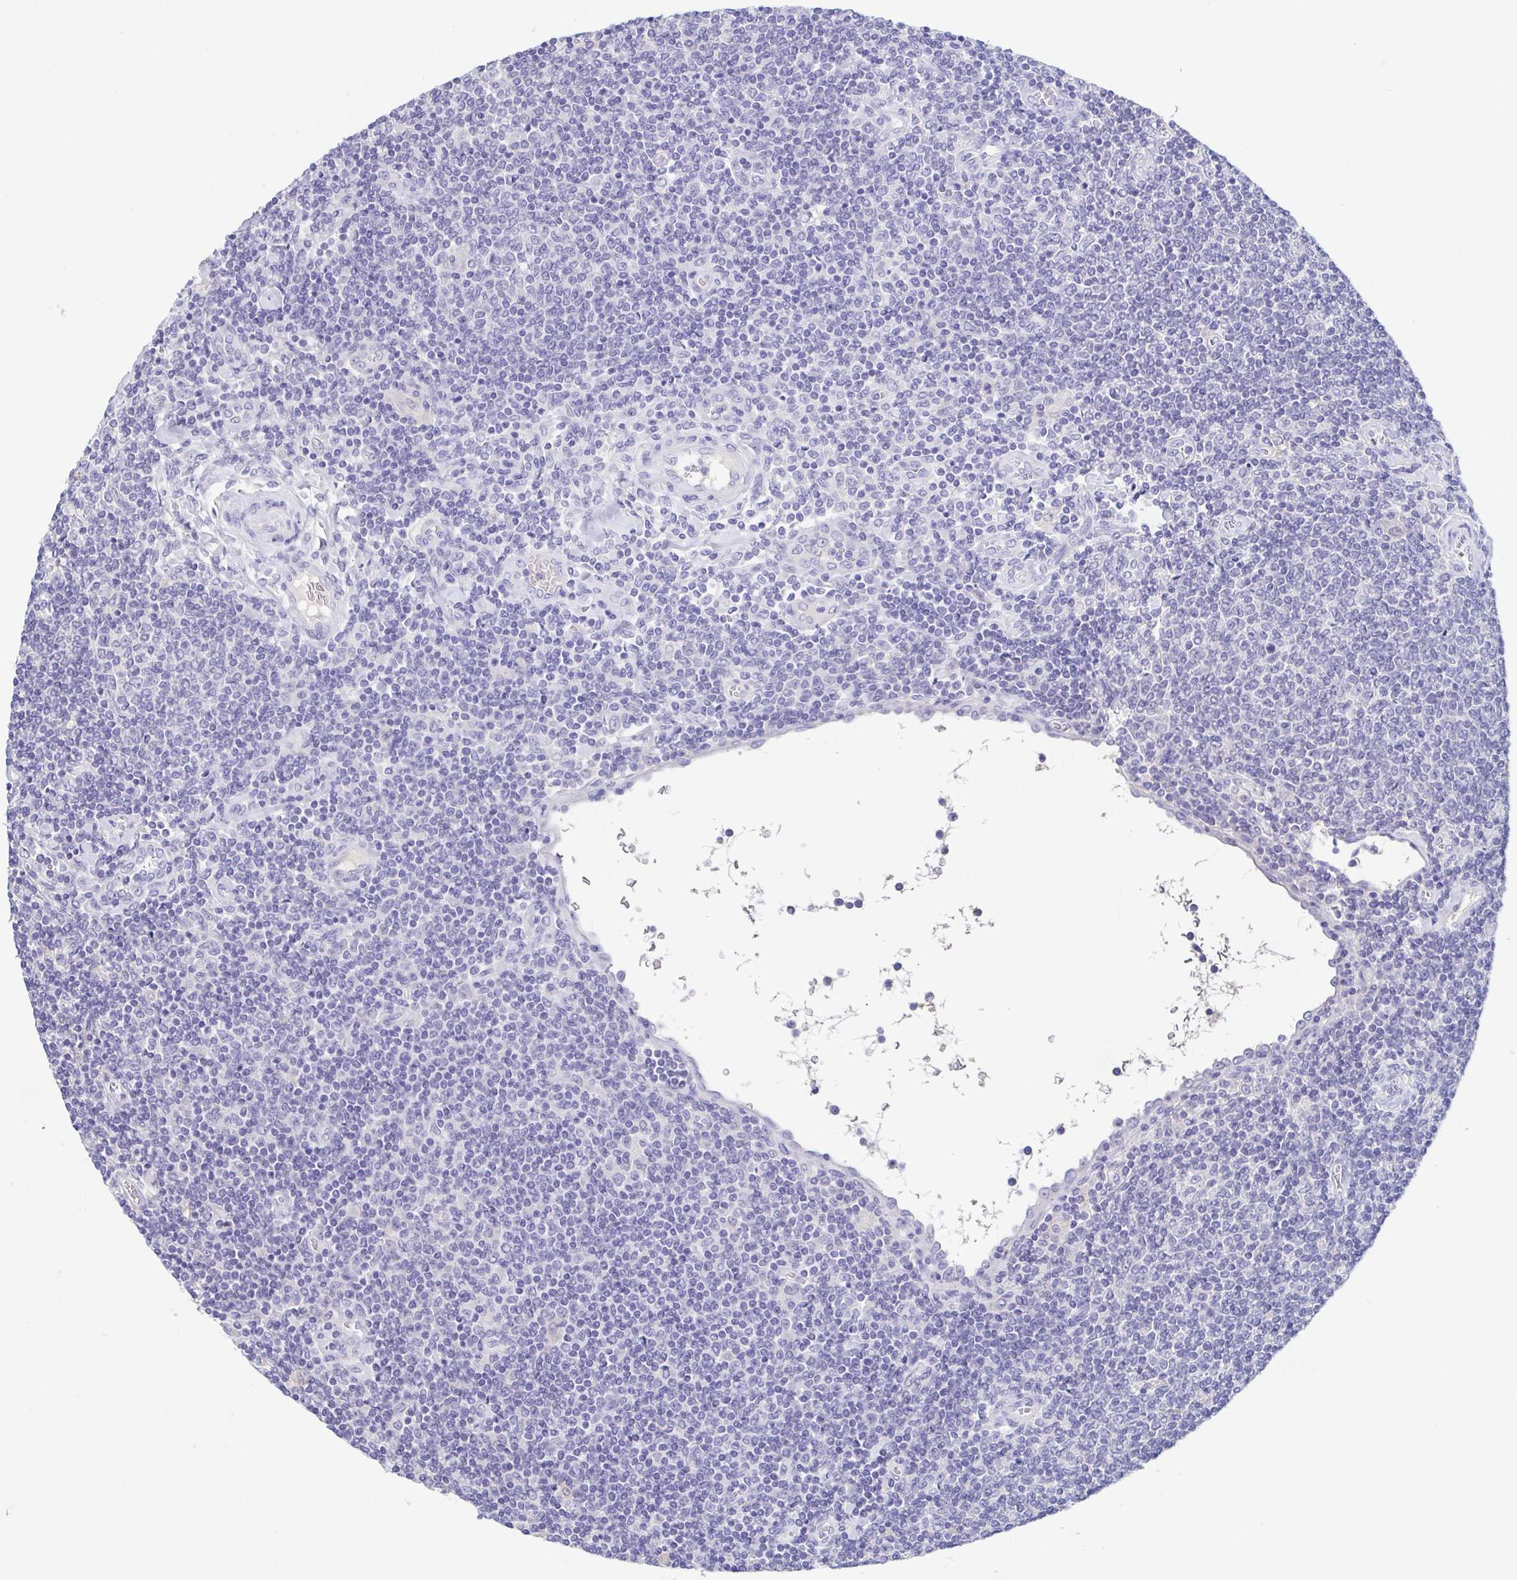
{"staining": {"intensity": "negative", "quantity": "none", "location": "none"}, "tissue": "lymphoma", "cell_type": "Tumor cells", "image_type": "cancer", "snomed": [{"axis": "morphology", "description": "Malignant lymphoma, non-Hodgkin's type, Low grade"}, {"axis": "topography", "description": "Lymph node"}], "caption": "The micrograph reveals no staining of tumor cells in lymphoma.", "gene": "TREH", "patient": {"sex": "male", "age": 52}}